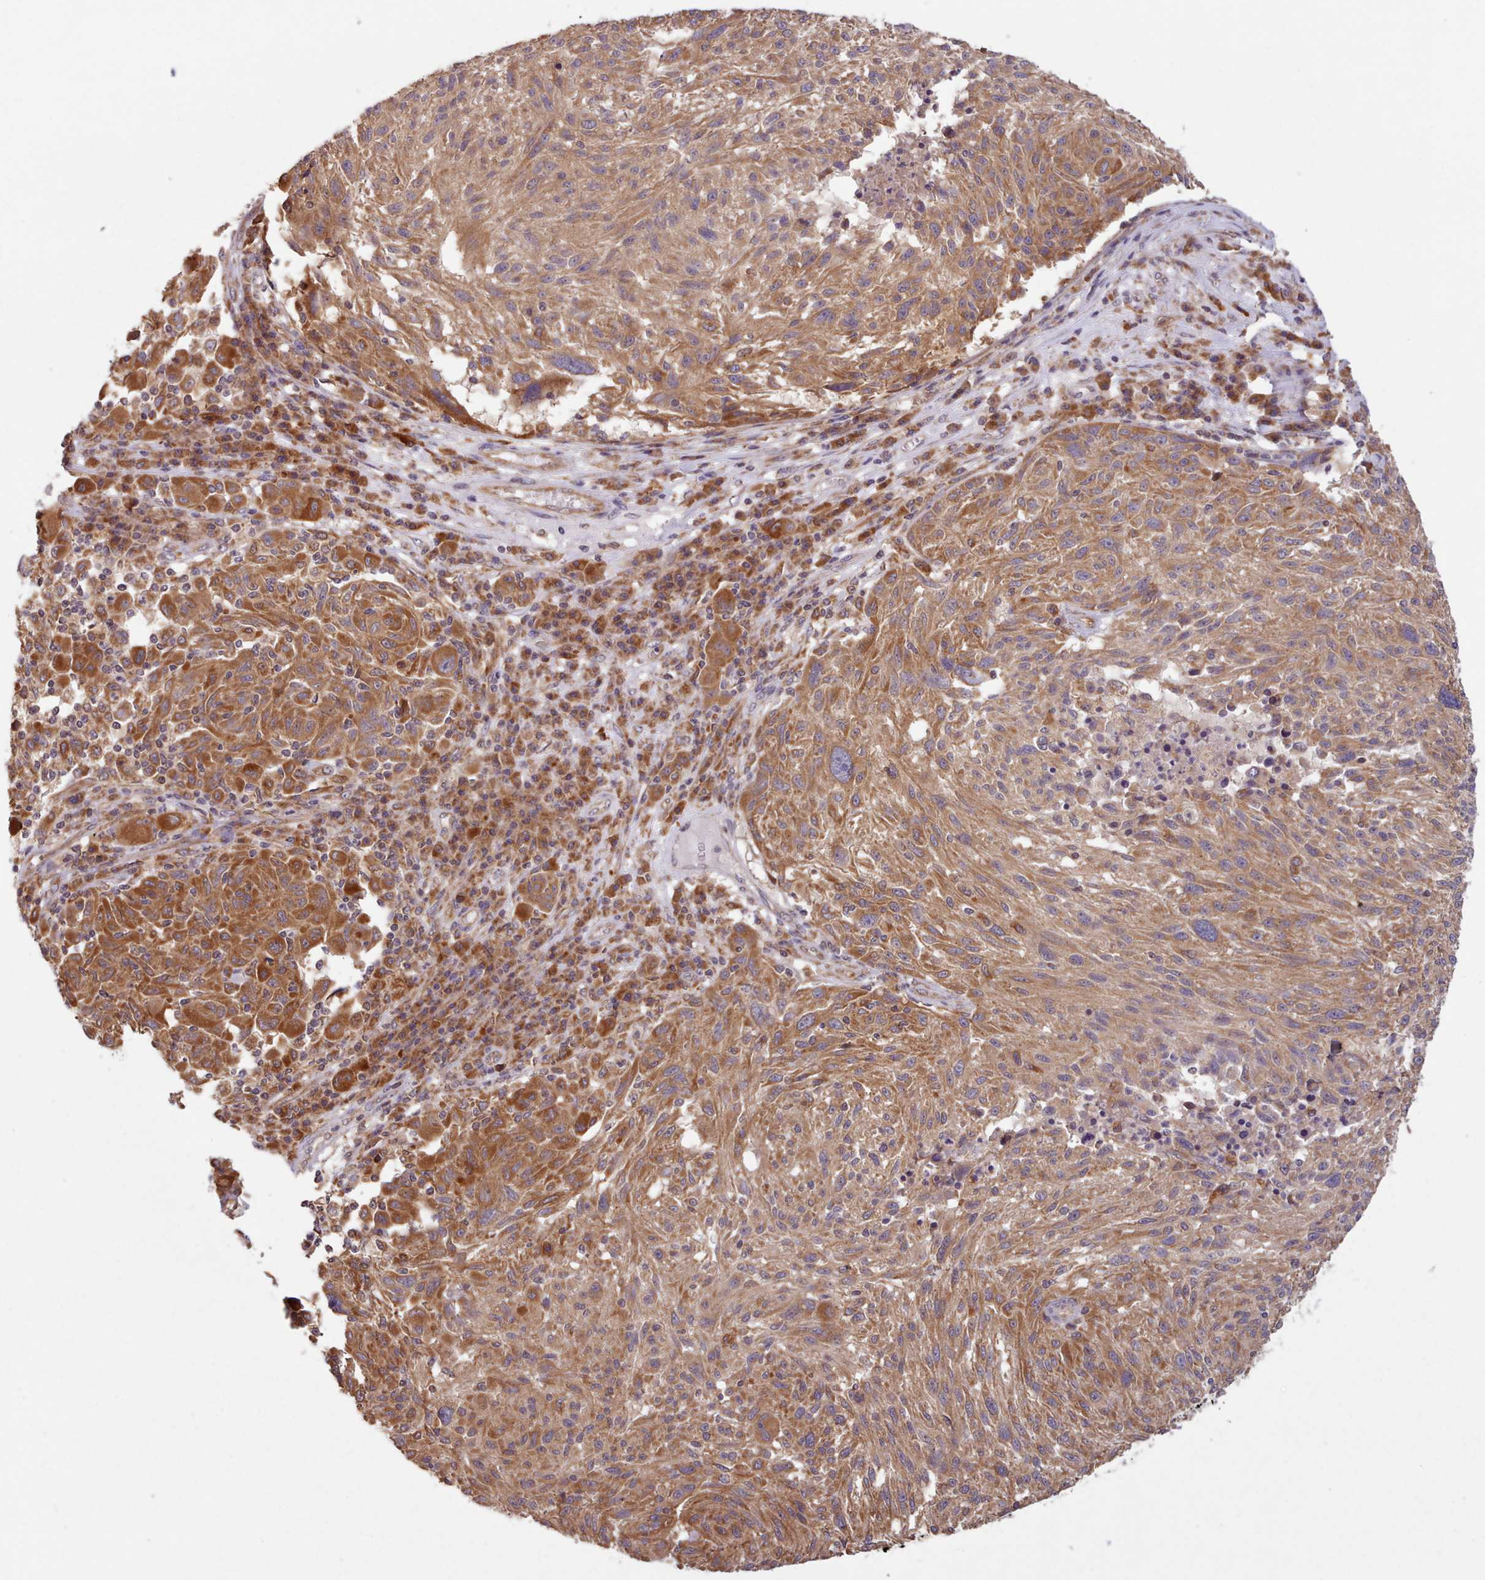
{"staining": {"intensity": "moderate", "quantity": ">75%", "location": "cytoplasmic/membranous"}, "tissue": "melanoma", "cell_type": "Tumor cells", "image_type": "cancer", "snomed": [{"axis": "morphology", "description": "Malignant melanoma, NOS"}, {"axis": "topography", "description": "Skin"}], "caption": "The micrograph displays a brown stain indicating the presence of a protein in the cytoplasmic/membranous of tumor cells in malignant melanoma.", "gene": "CRYBG1", "patient": {"sex": "male", "age": 53}}